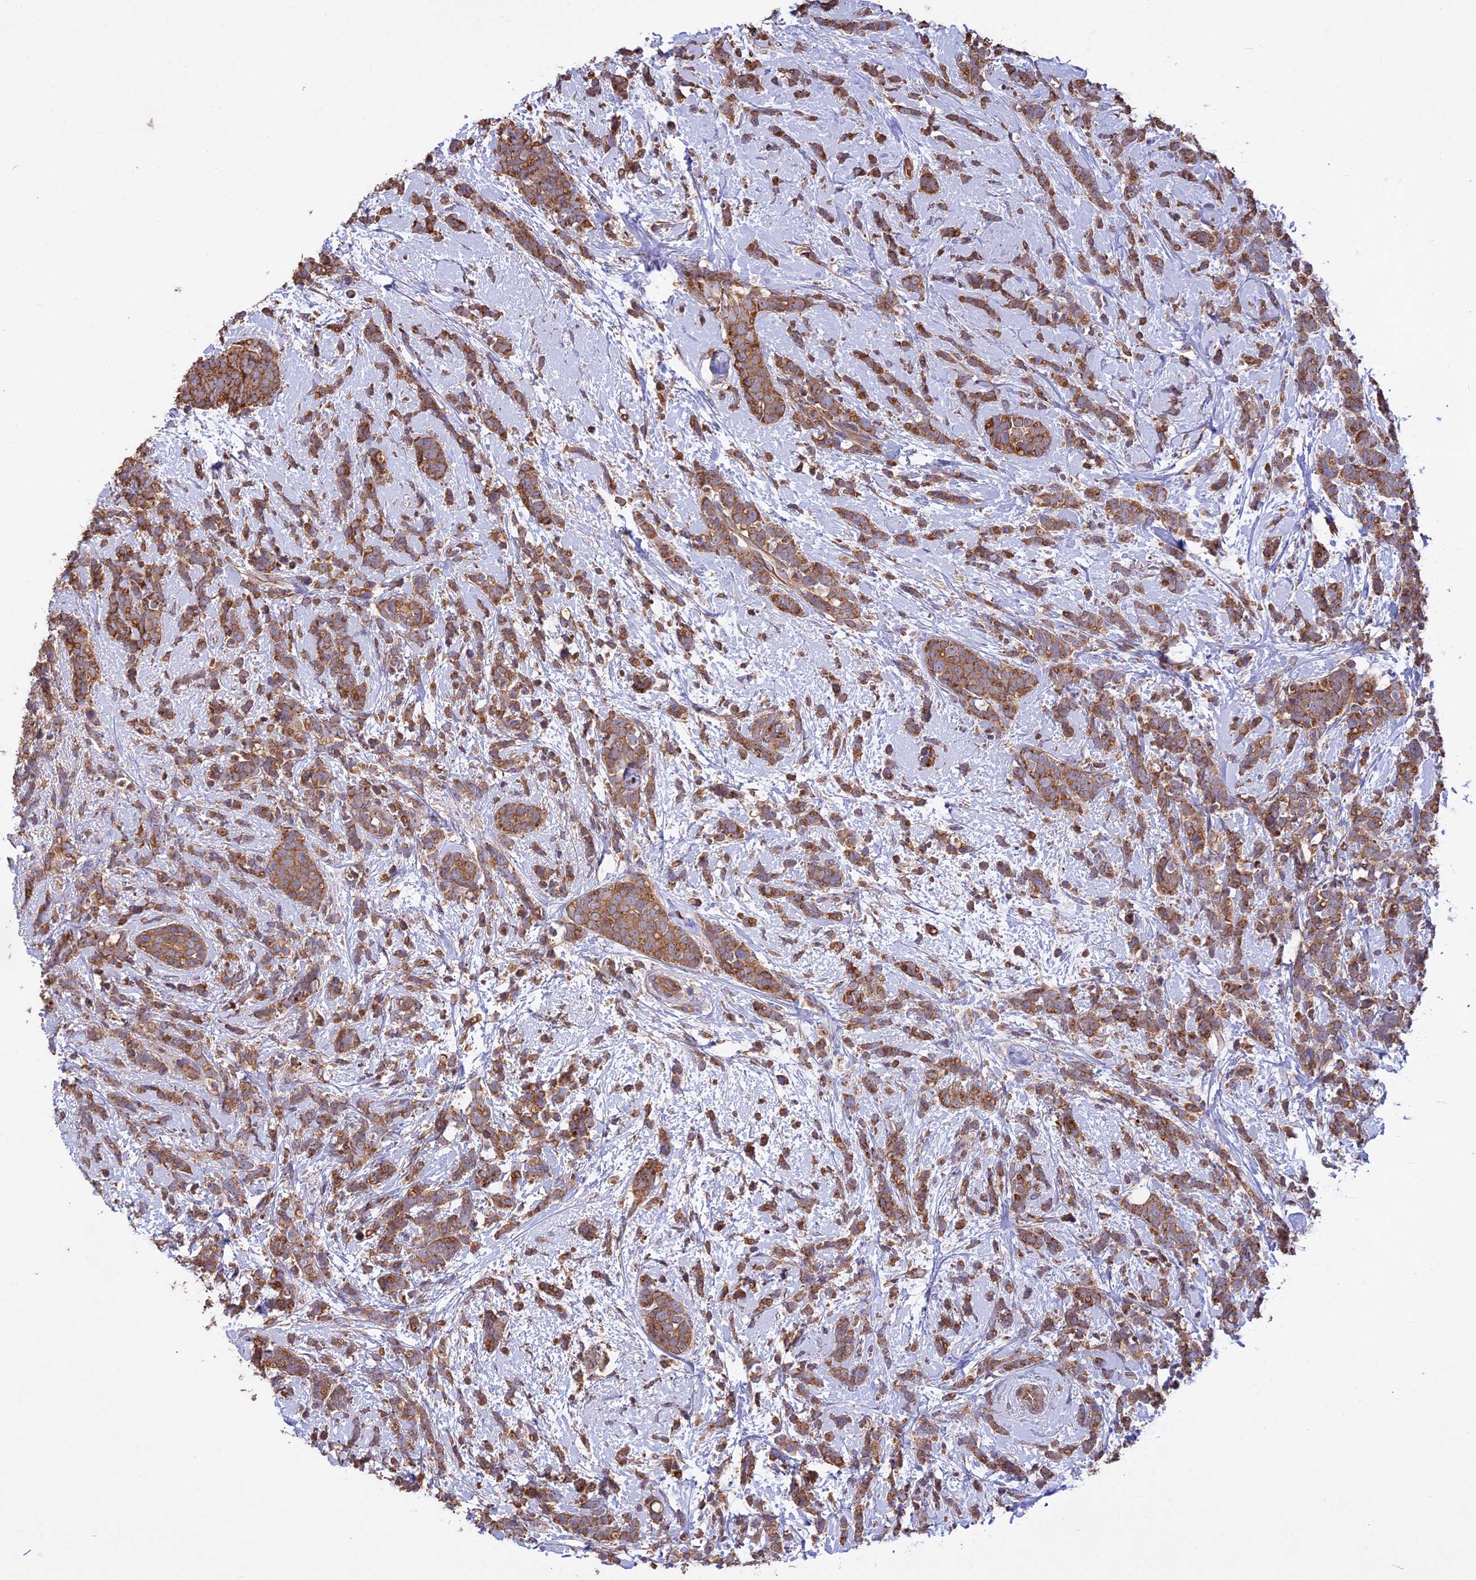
{"staining": {"intensity": "moderate", "quantity": ">75%", "location": "cytoplasmic/membranous"}, "tissue": "breast cancer", "cell_type": "Tumor cells", "image_type": "cancer", "snomed": [{"axis": "morphology", "description": "Lobular carcinoma"}, {"axis": "topography", "description": "Breast"}], "caption": "IHC staining of breast cancer, which shows medium levels of moderate cytoplasmic/membranous positivity in about >75% of tumor cells indicating moderate cytoplasmic/membranous protein expression. The staining was performed using DAB (3,3'-diaminobenzidine) (brown) for protein detection and nuclei were counterstained in hematoxylin (blue).", "gene": "NUDT8", "patient": {"sex": "female", "age": 58}}